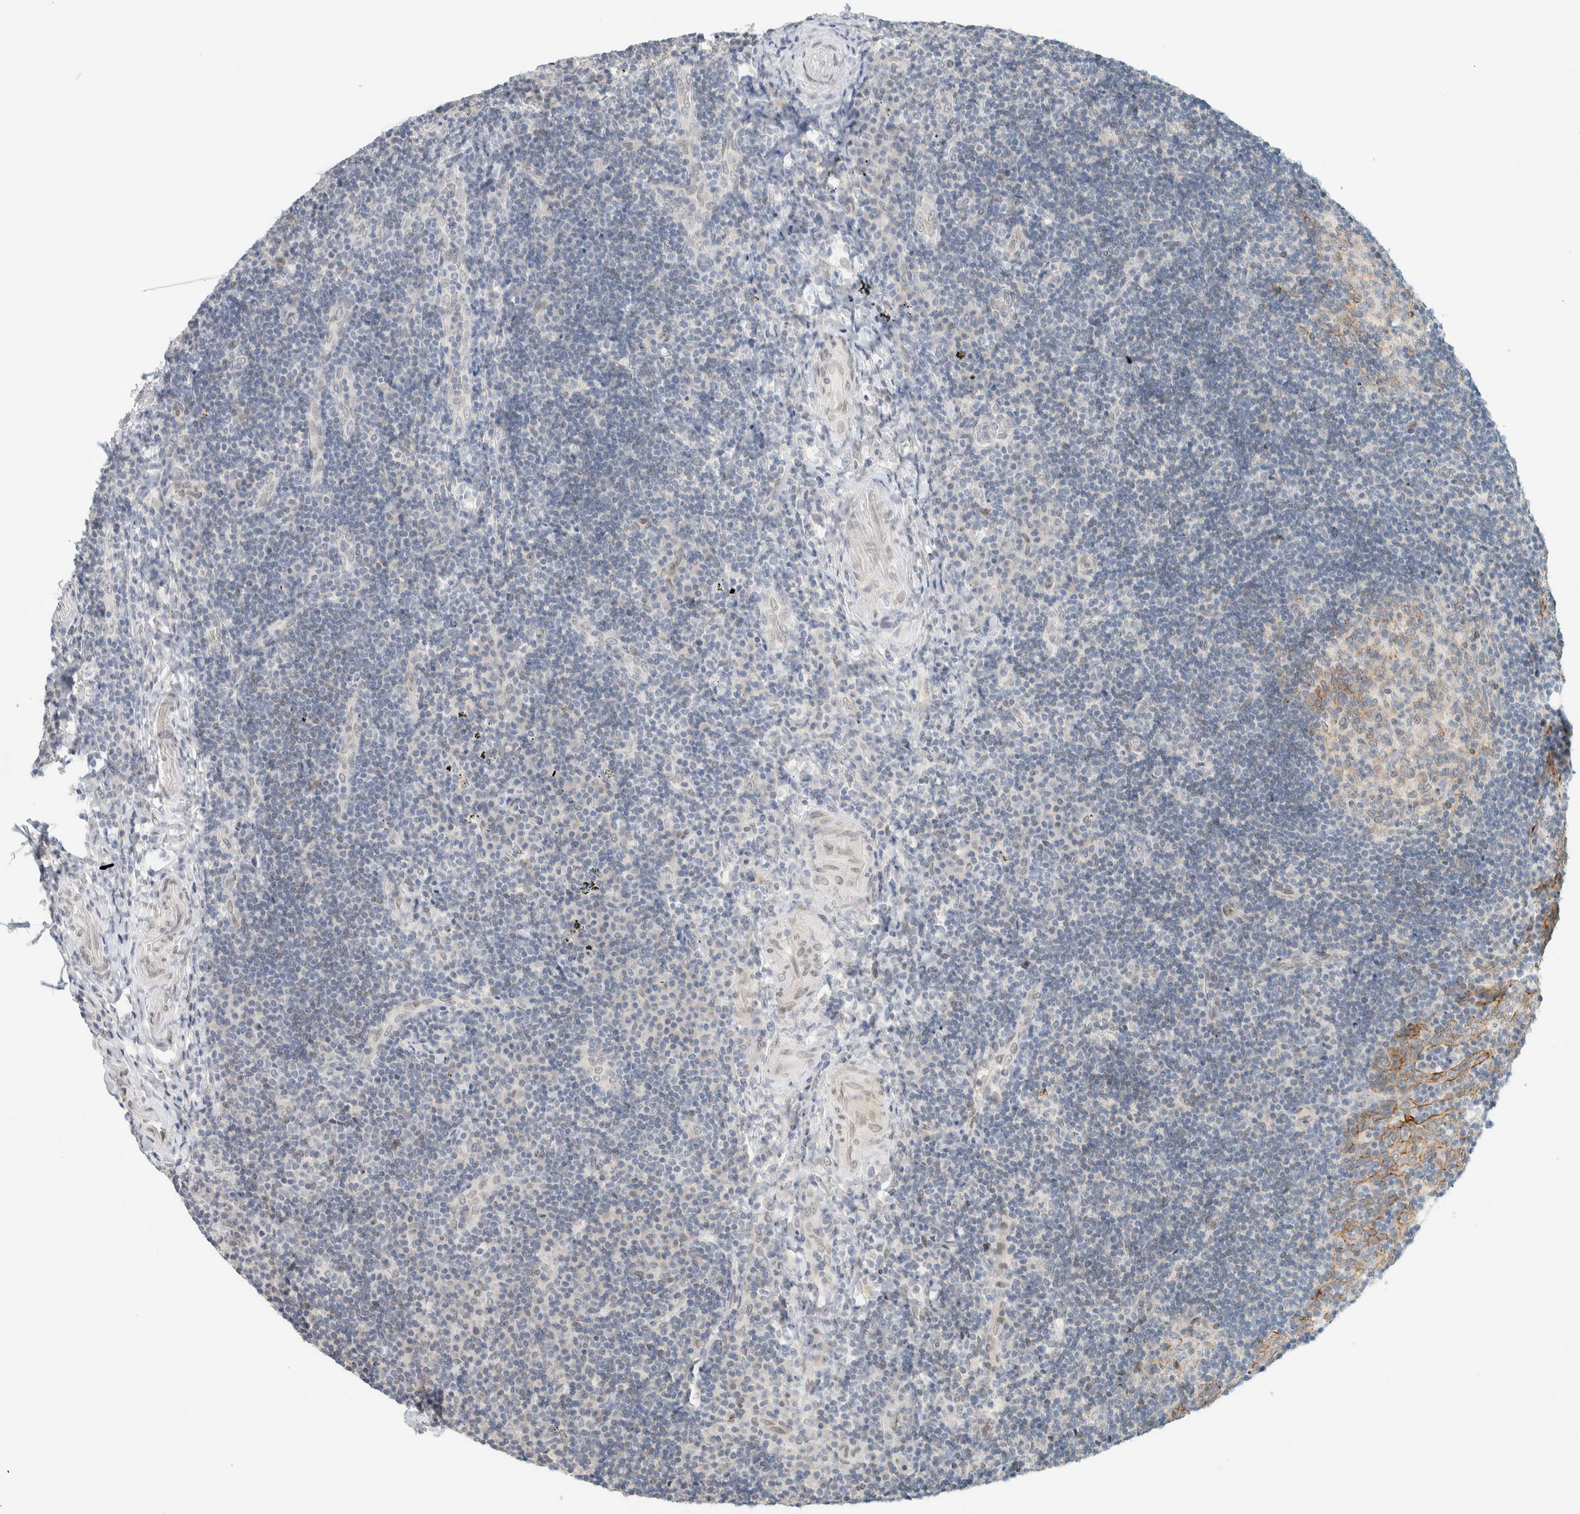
{"staining": {"intensity": "negative", "quantity": "none", "location": "none"}, "tissue": "lymphoma", "cell_type": "Tumor cells", "image_type": "cancer", "snomed": [{"axis": "morphology", "description": "Malignant lymphoma, non-Hodgkin's type, High grade"}, {"axis": "topography", "description": "Tonsil"}], "caption": "Immunohistochemical staining of lymphoma exhibits no significant positivity in tumor cells. (DAB (3,3'-diaminobenzidine) IHC visualized using brightfield microscopy, high magnification).", "gene": "C1QTNF12", "patient": {"sex": "female", "age": 36}}